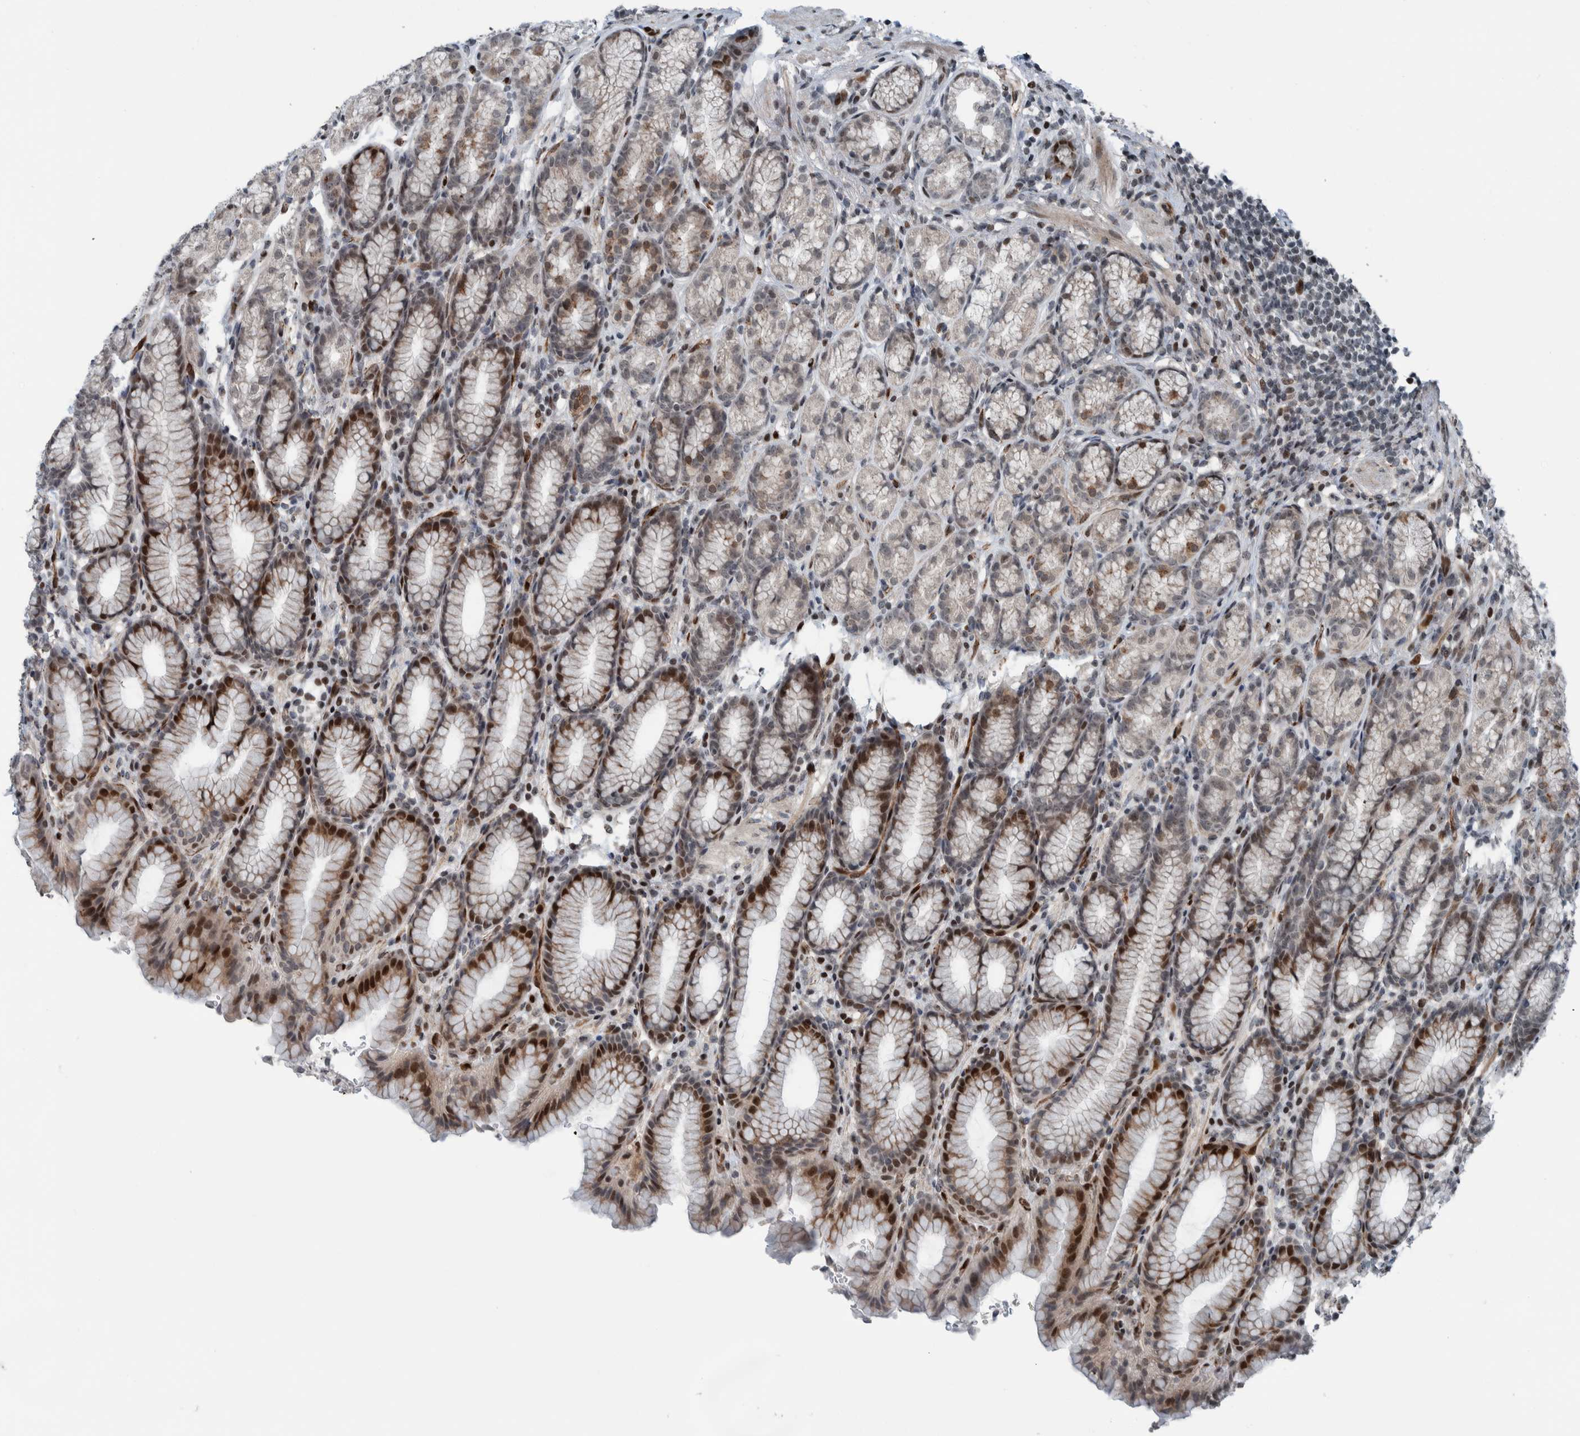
{"staining": {"intensity": "moderate", "quantity": "25%-75%", "location": "cytoplasmic/membranous,nuclear"}, "tissue": "stomach", "cell_type": "Glandular cells", "image_type": "normal", "snomed": [{"axis": "morphology", "description": "Normal tissue, NOS"}, {"axis": "topography", "description": "Stomach"}], "caption": "Immunohistochemistry (IHC) (DAB) staining of normal human stomach shows moderate cytoplasmic/membranous,nuclear protein staining in about 25%-75% of glandular cells.", "gene": "ZNF366", "patient": {"sex": "male", "age": 42}}